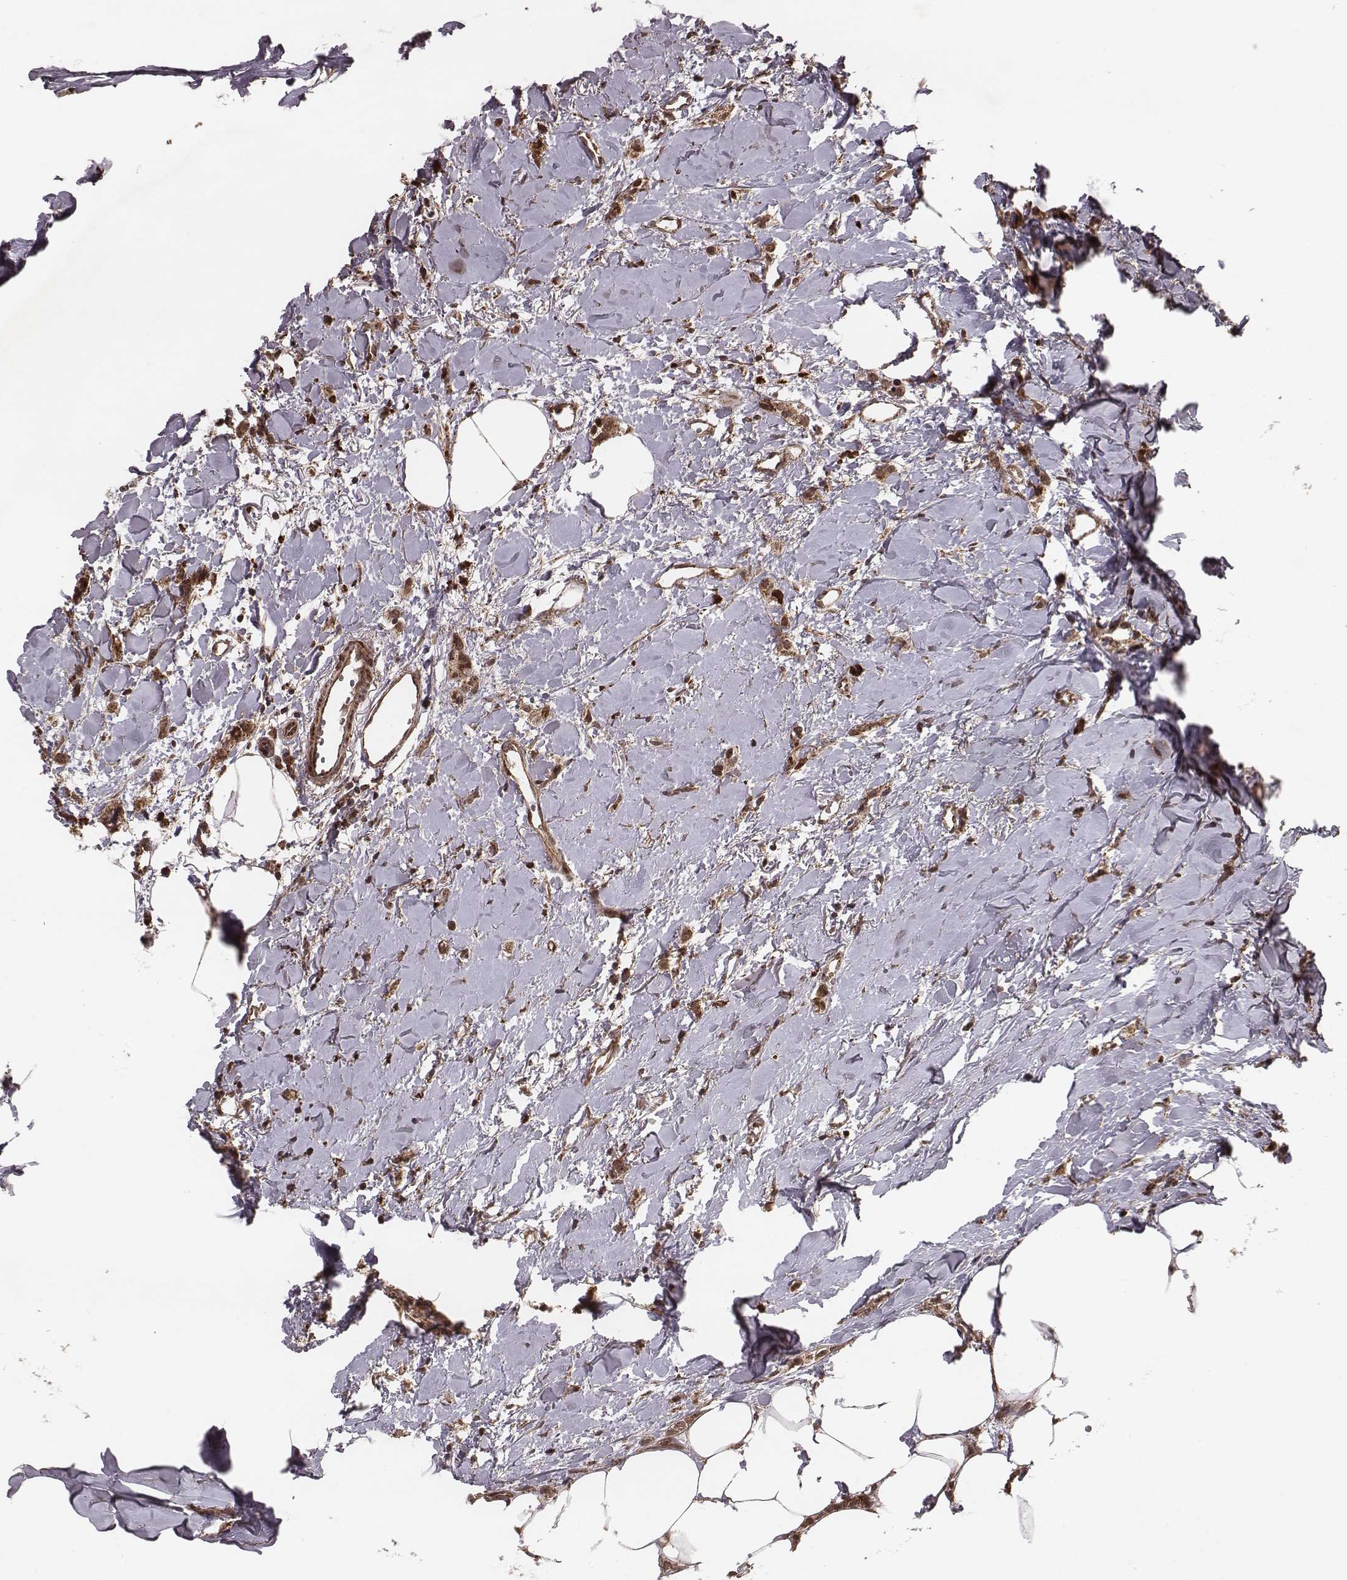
{"staining": {"intensity": "strong", "quantity": ">75%", "location": "cytoplasmic/membranous"}, "tissue": "breast cancer", "cell_type": "Tumor cells", "image_type": "cancer", "snomed": [{"axis": "morphology", "description": "Duct carcinoma"}, {"axis": "topography", "description": "Breast"}], "caption": "This histopathology image displays immunohistochemistry staining of human breast cancer (intraductal carcinoma), with high strong cytoplasmic/membranous staining in approximately >75% of tumor cells.", "gene": "ZDHHC21", "patient": {"sex": "female", "age": 85}}